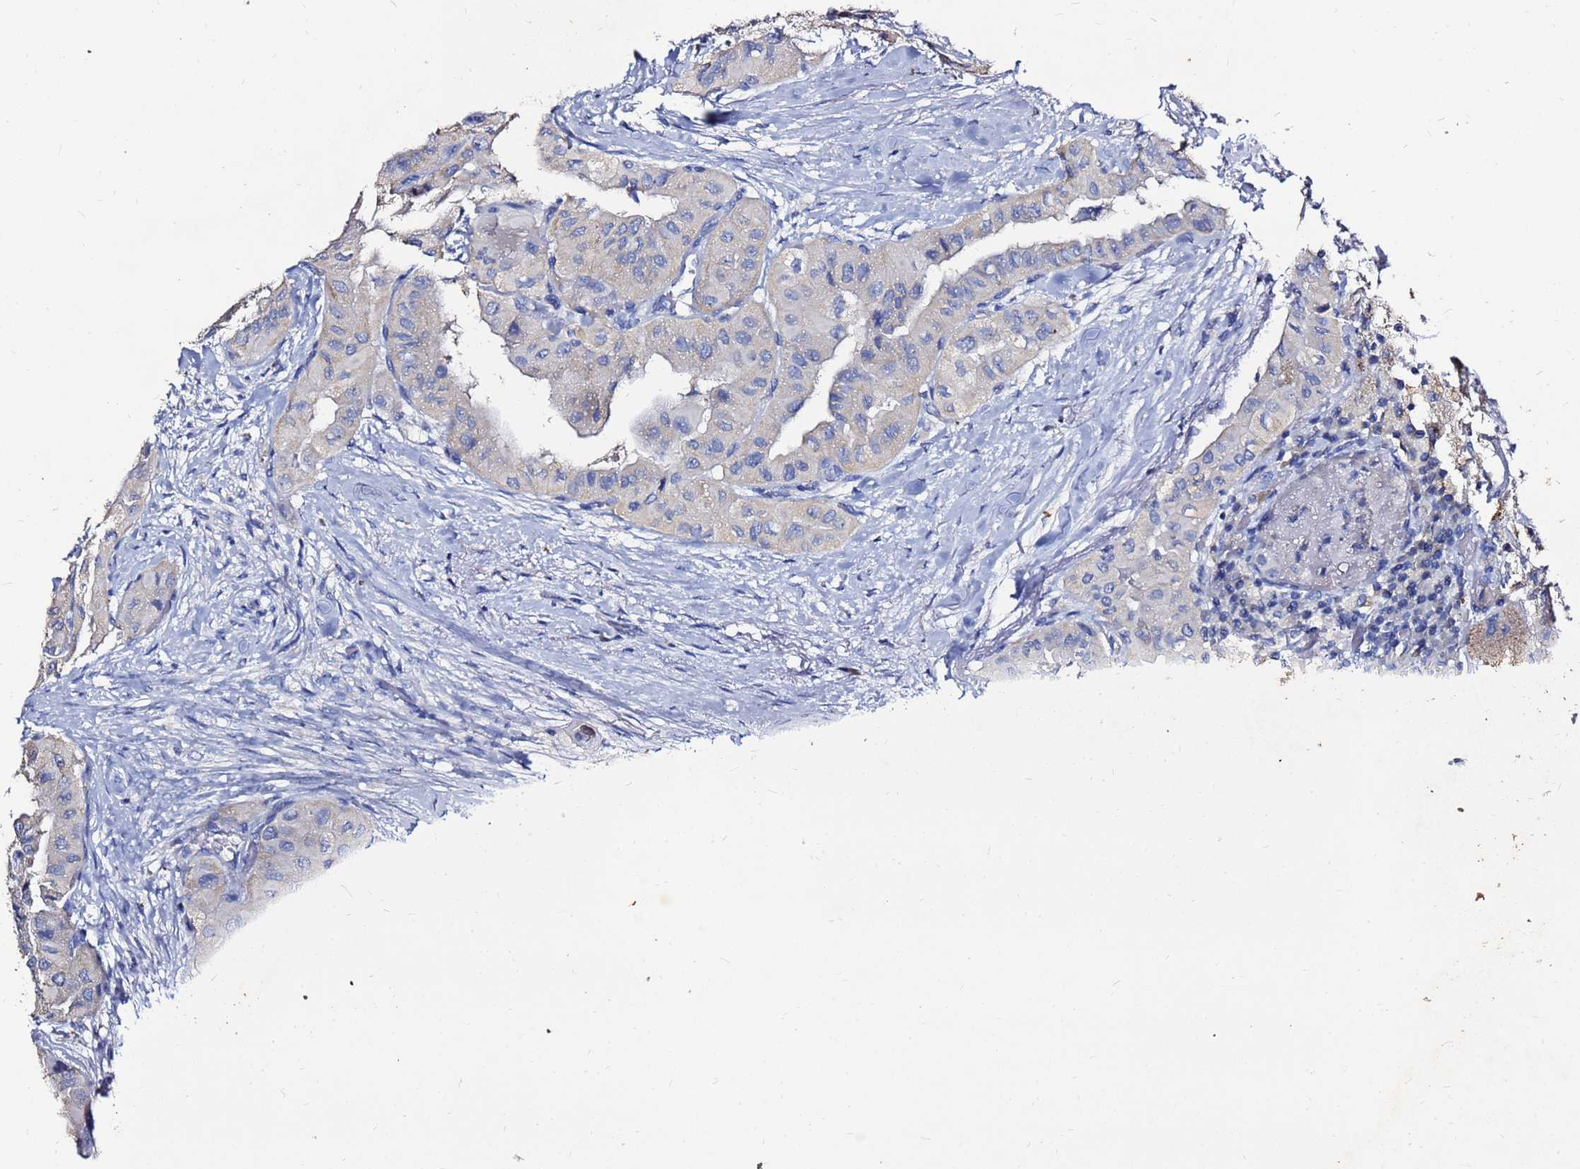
{"staining": {"intensity": "negative", "quantity": "none", "location": "none"}, "tissue": "head and neck cancer", "cell_type": "Tumor cells", "image_type": "cancer", "snomed": [{"axis": "morphology", "description": "Adenocarcinoma, NOS"}, {"axis": "topography", "description": "Head-Neck"}], "caption": "DAB immunohistochemical staining of human adenocarcinoma (head and neck) shows no significant staining in tumor cells.", "gene": "FAM183A", "patient": {"sex": "male", "age": 66}}